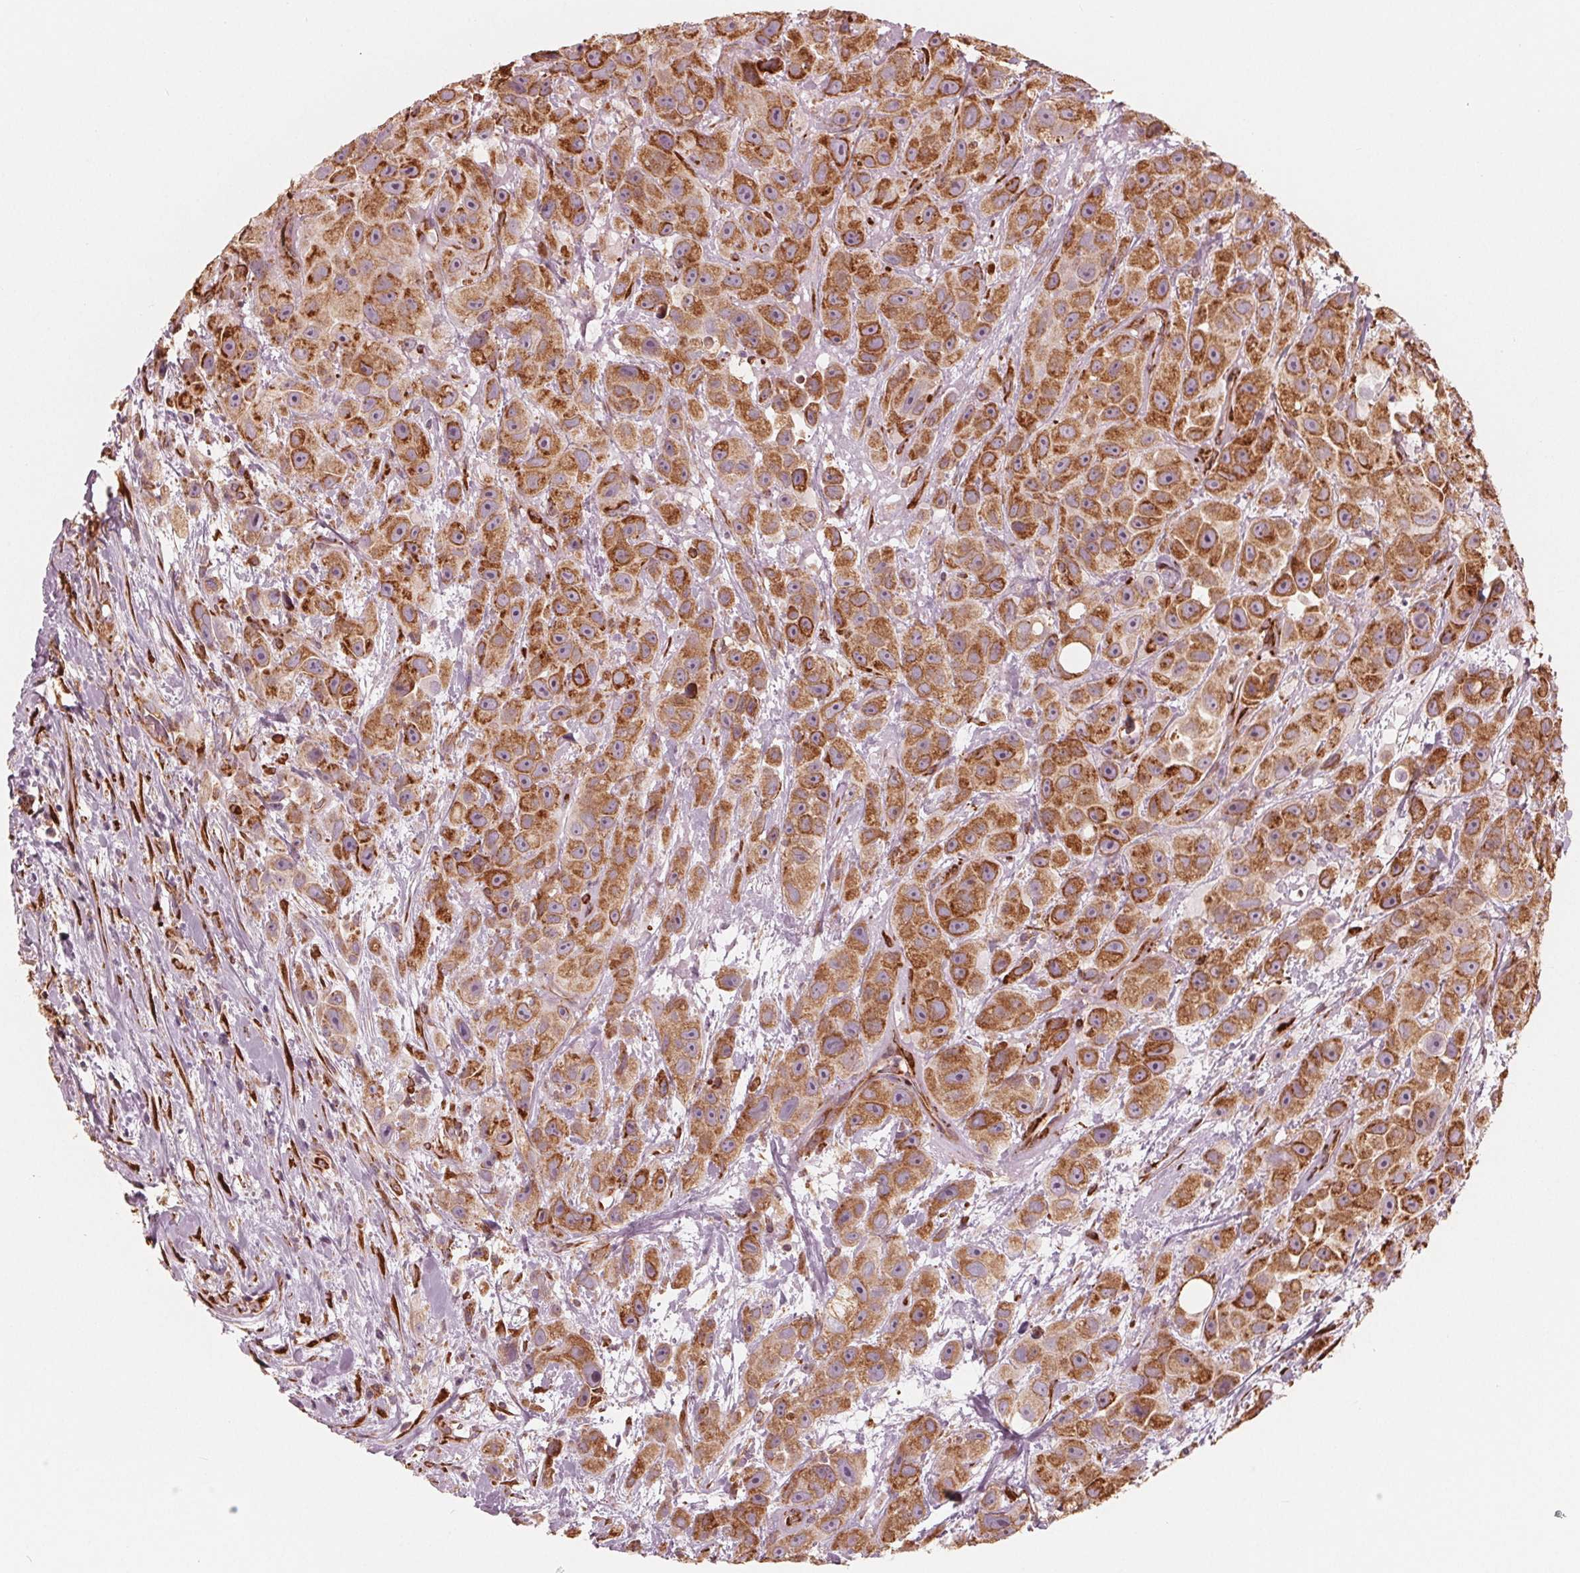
{"staining": {"intensity": "moderate", "quantity": ">75%", "location": "cytoplasmic/membranous"}, "tissue": "urothelial cancer", "cell_type": "Tumor cells", "image_type": "cancer", "snomed": [{"axis": "morphology", "description": "Urothelial carcinoma, High grade"}, {"axis": "topography", "description": "Urinary bladder"}], "caption": "Brown immunohistochemical staining in urothelial cancer shows moderate cytoplasmic/membranous positivity in approximately >75% of tumor cells. The protein is stained brown, and the nuclei are stained in blue (DAB (3,3'-diaminobenzidine) IHC with brightfield microscopy, high magnification).", "gene": "IKBIP", "patient": {"sex": "male", "age": 79}}